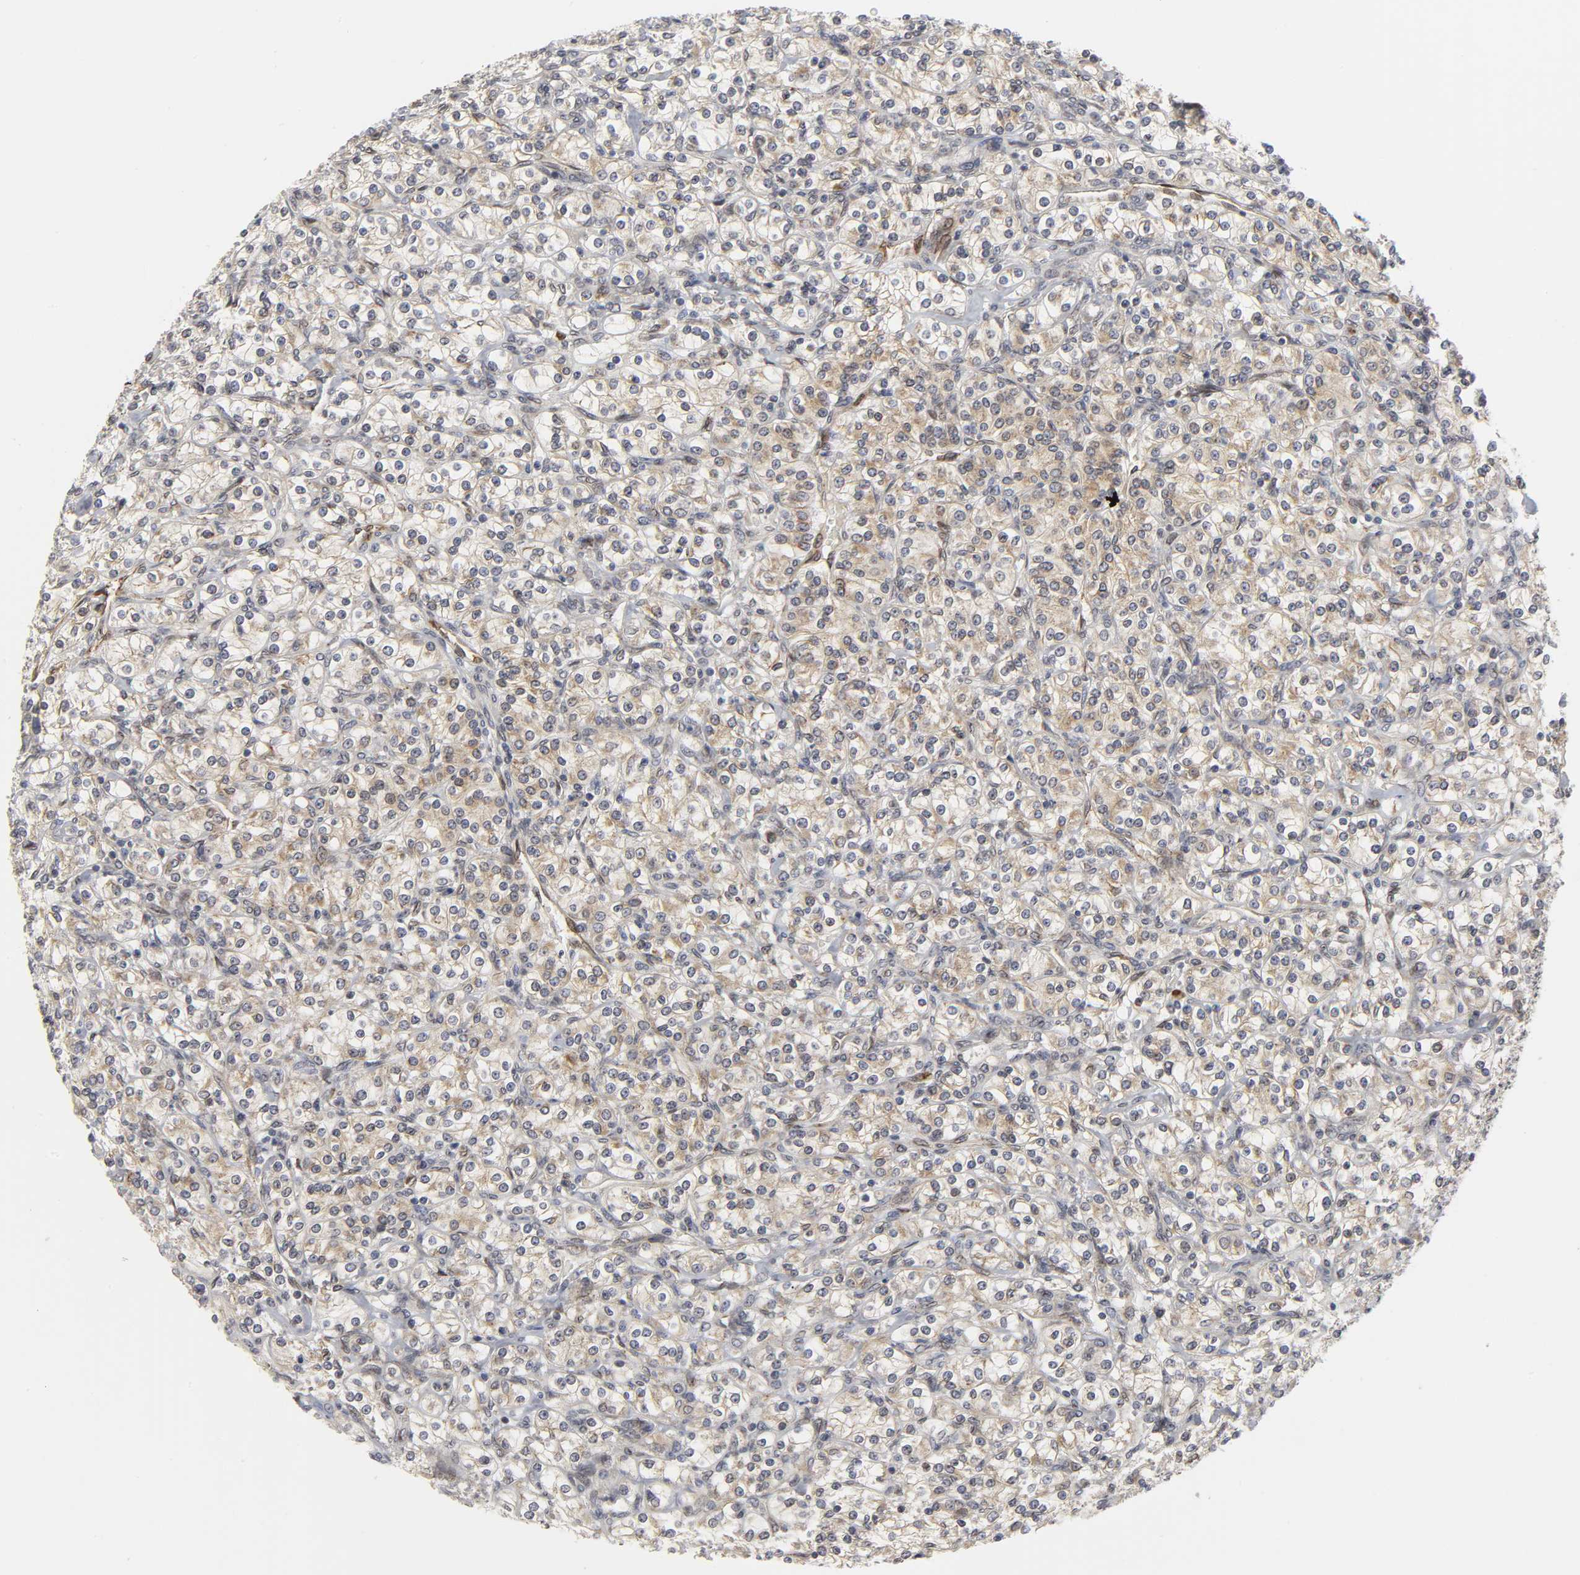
{"staining": {"intensity": "weak", "quantity": "25%-75%", "location": "cytoplasmic/membranous"}, "tissue": "renal cancer", "cell_type": "Tumor cells", "image_type": "cancer", "snomed": [{"axis": "morphology", "description": "Adenocarcinoma, NOS"}, {"axis": "topography", "description": "Kidney"}], "caption": "Immunohistochemistry (IHC) micrograph of adenocarcinoma (renal) stained for a protein (brown), which reveals low levels of weak cytoplasmic/membranous expression in approximately 25%-75% of tumor cells.", "gene": "ASB6", "patient": {"sex": "male", "age": 77}}